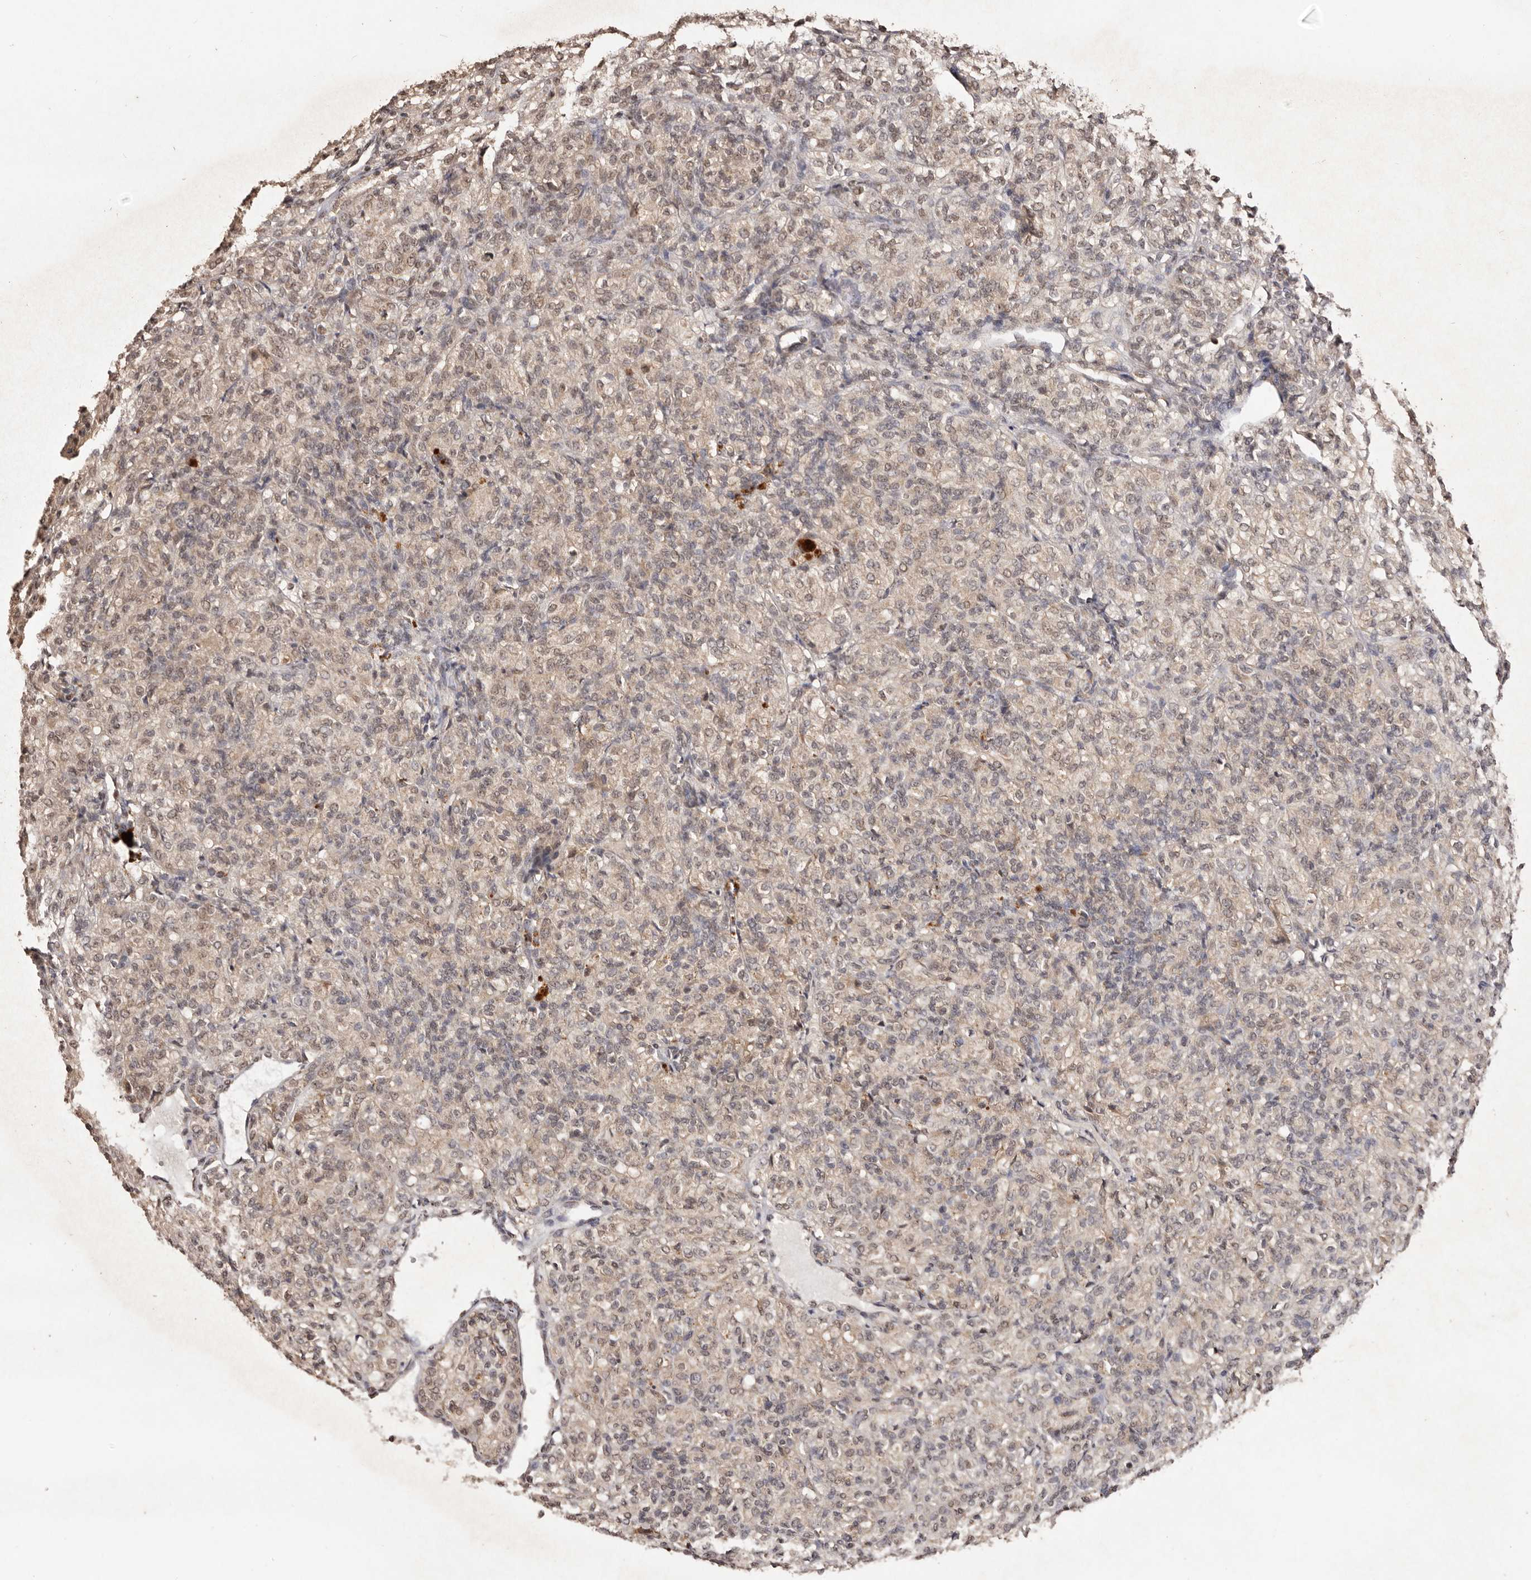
{"staining": {"intensity": "weak", "quantity": ">75%", "location": "cytoplasmic/membranous,nuclear"}, "tissue": "renal cancer", "cell_type": "Tumor cells", "image_type": "cancer", "snomed": [{"axis": "morphology", "description": "Adenocarcinoma, NOS"}, {"axis": "topography", "description": "Kidney"}], "caption": "Protein staining of adenocarcinoma (renal) tissue shows weak cytoplasmic/membranous and nuclear positivity in about >75% of tumor cells.", "gene": "NOTCH1", "patient": {"sex": "male", "age": 77}}